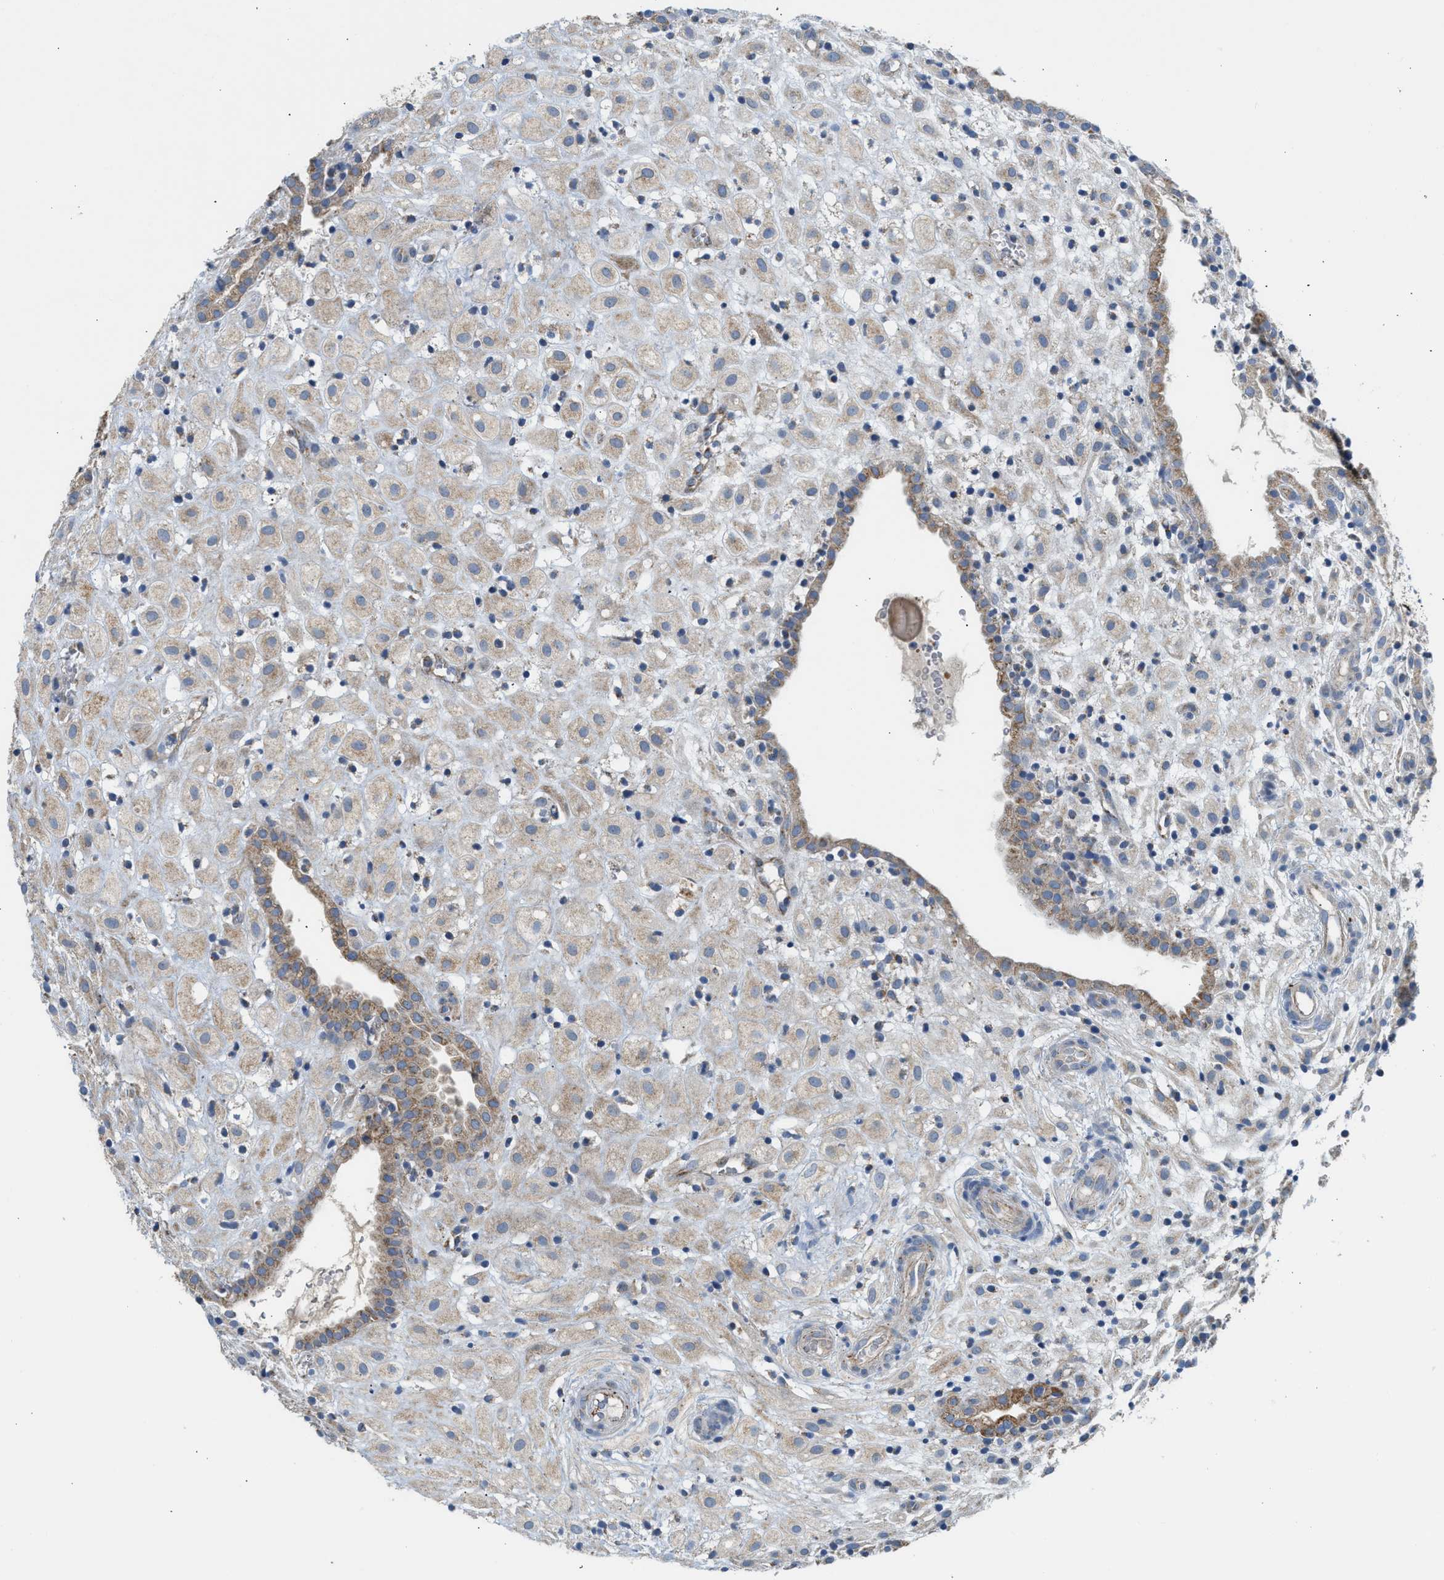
{"staining": {"intensity": "weak", "quantity": ">75%", "location": "cytoplasmic/membranous"}, "tissue": "placenta", "cell_type": "Decidual cells", "image_type": "normal", "snomed": [{"axis": "morphology", "description": "Normal tissue, NOS"}, {"axis": "topography", "description": "Placenta"}], "caption": "The histopathology image exhibits a brown stain indicating the presence of a protein in the cytoplasmic/membranous of decidual cells in placenta.", "gene": "GOT2", "patient": {"sex": "female", "age": 18}}